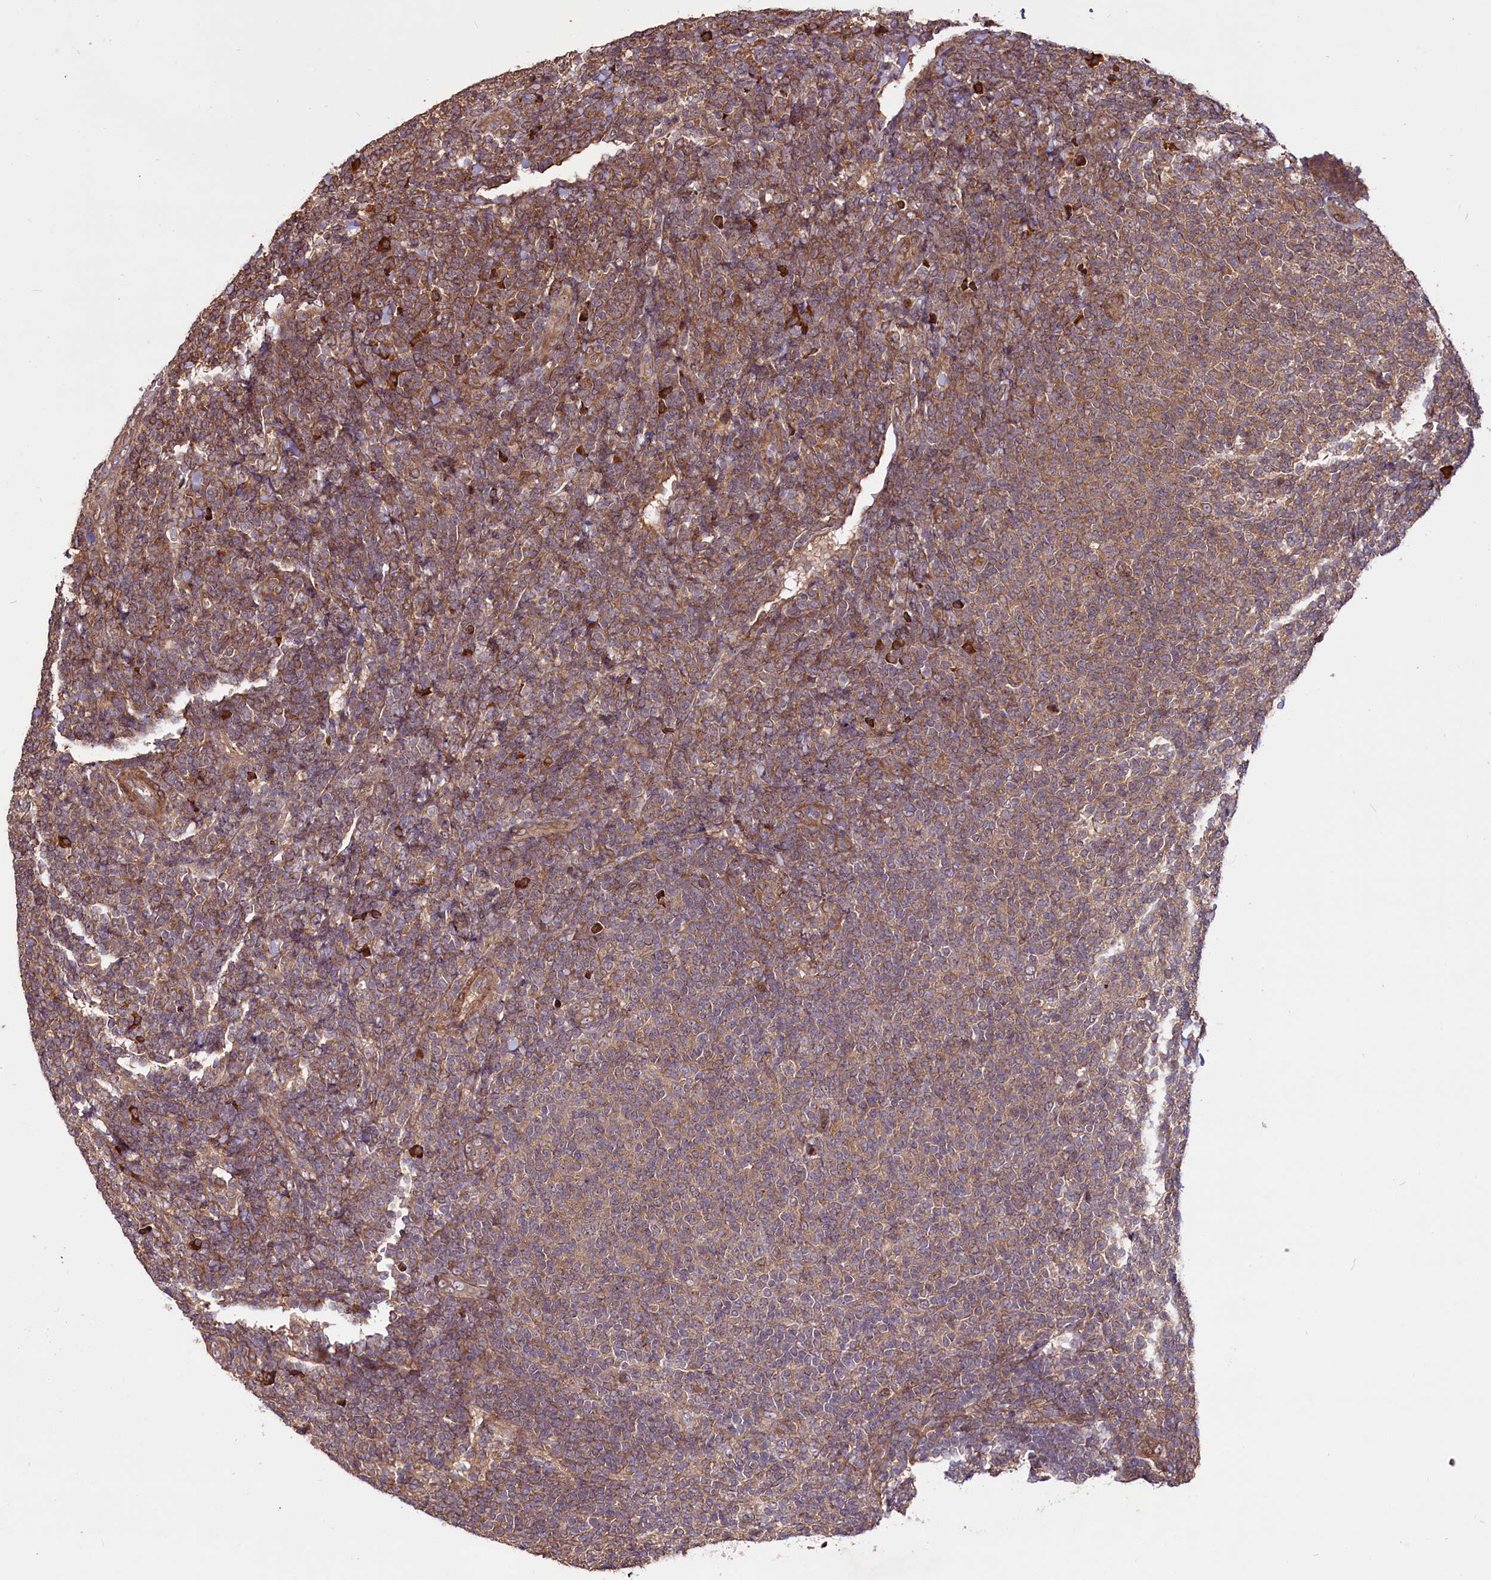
{"staining": {"intensity": "moderate", "quantity": ">75%", "location": "cytoplasmic/membranous"}, "tissue": "lymphoma", "cell_type": "Tumor cells", "image_type": "cancer", "snomed": [{"axis": "morphology", "description": "Malignant lymphoma, non-Hodgkin's type, Low grade"}, {"axis": "topography", "description": "Lymph node"}], "caption": "The micrograph demonstrates a brown stain indicating the presence of a protein in the cytoplasmic/membranous of tumor cells in low-grade malignant lymphoma, non-Hodgkin's type. The protein is shown in brown color, while the nuclei are stained blue.", "gene": "HDAC5", "patient": {"sex": "male", "age": 66}}